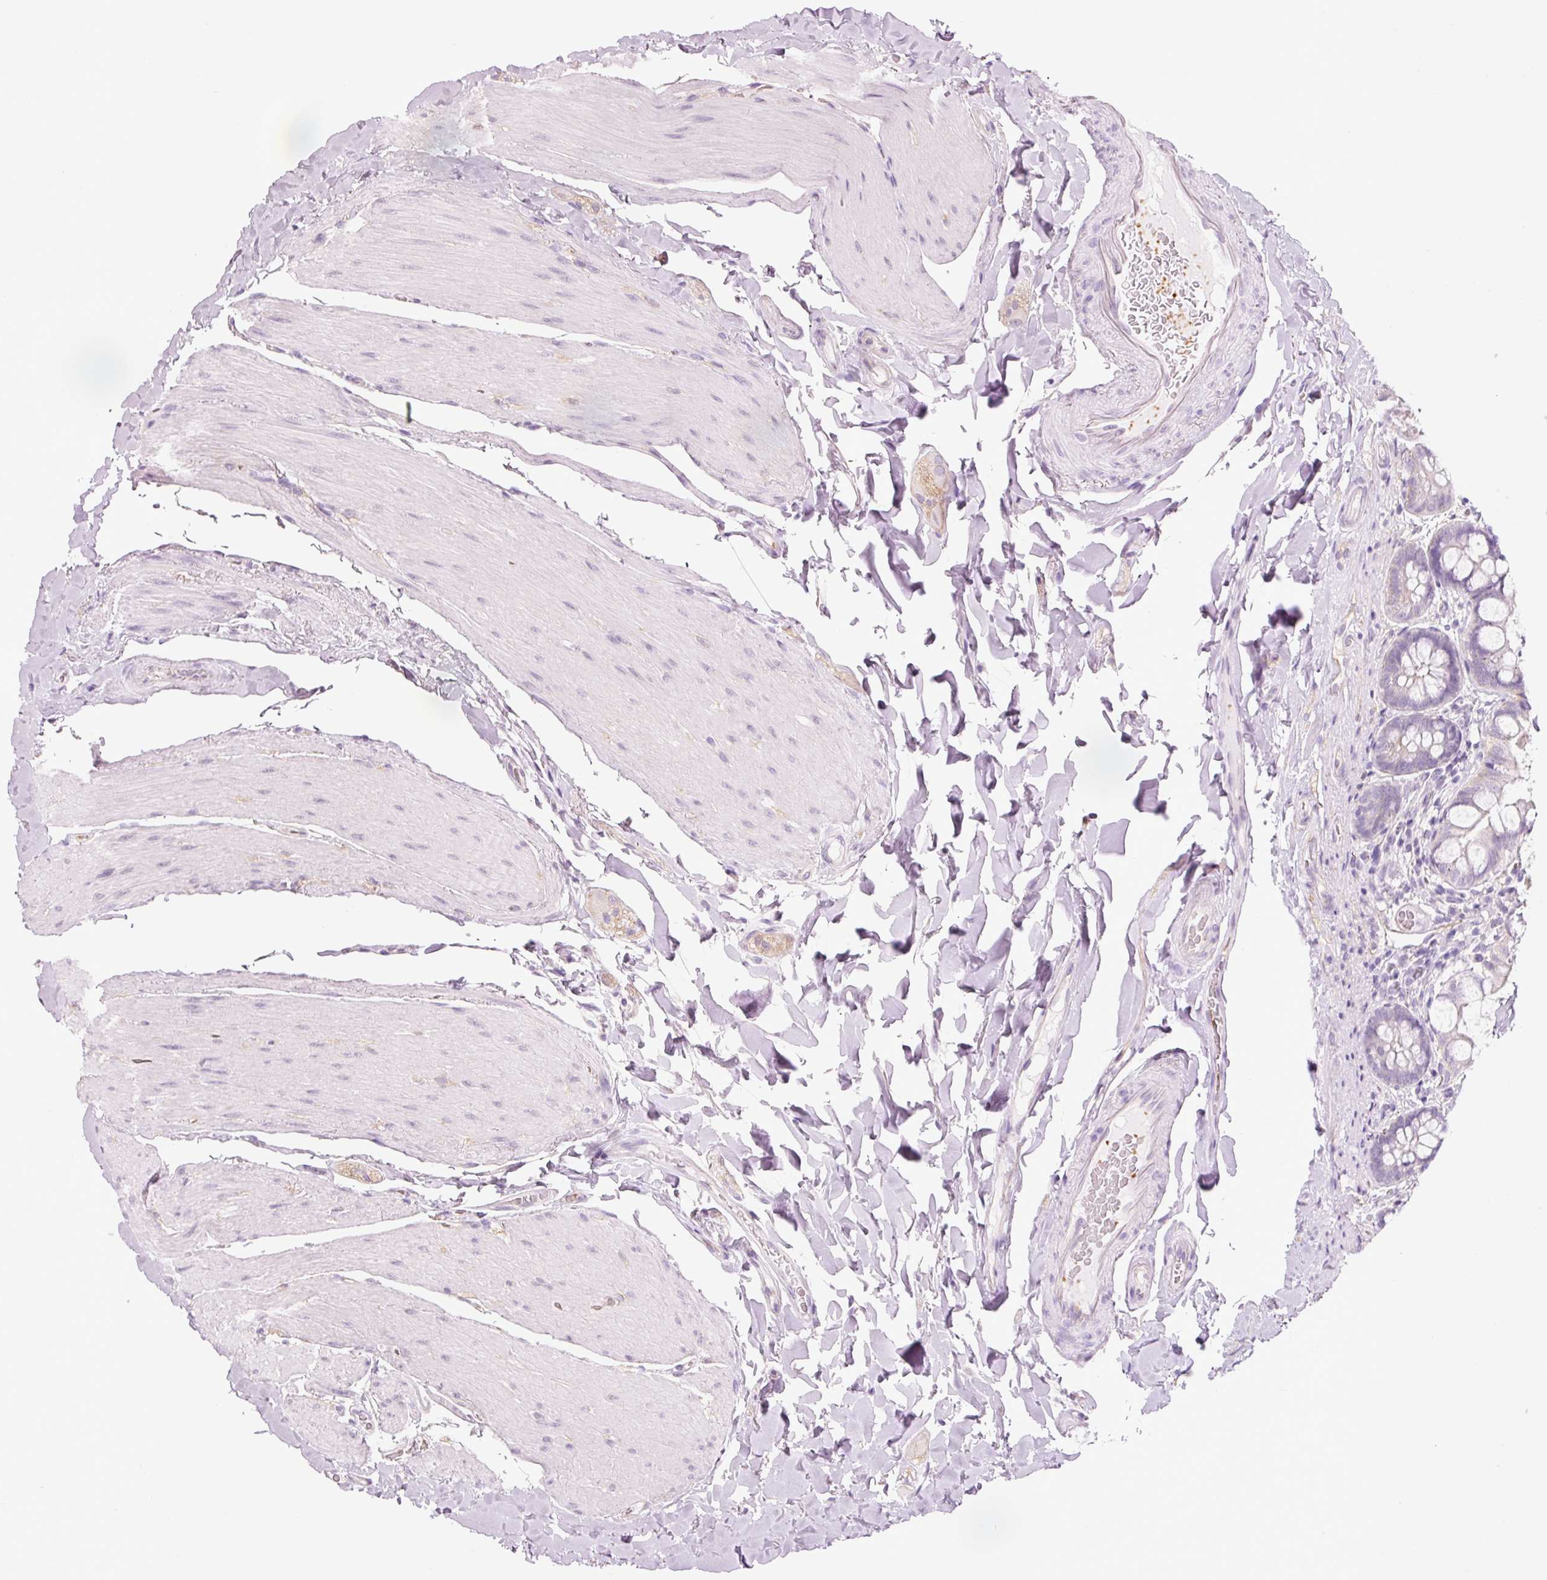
{"staining": {"intensity": "negative", "quantity": "none", "location": "none"}, "tissue": "small intestine", "cell_type": "Glandular cells", "image_type": "normal", "snomed": [{"axis": "morphology", "description": "Normal tissue, NOS"}, {"axis": "topography", "description": "Small intestine"}], "caption": "A high-resolution micrograph shows immunohistochemistry staining of normal small intestine, which reveals no significant positivity in glandular cells. (Immunohistochemistry (ihc), brightfield microscopy, high magnification).", "gene": "HSPA4L", "patient": {"sex": "male", "age": 70}}